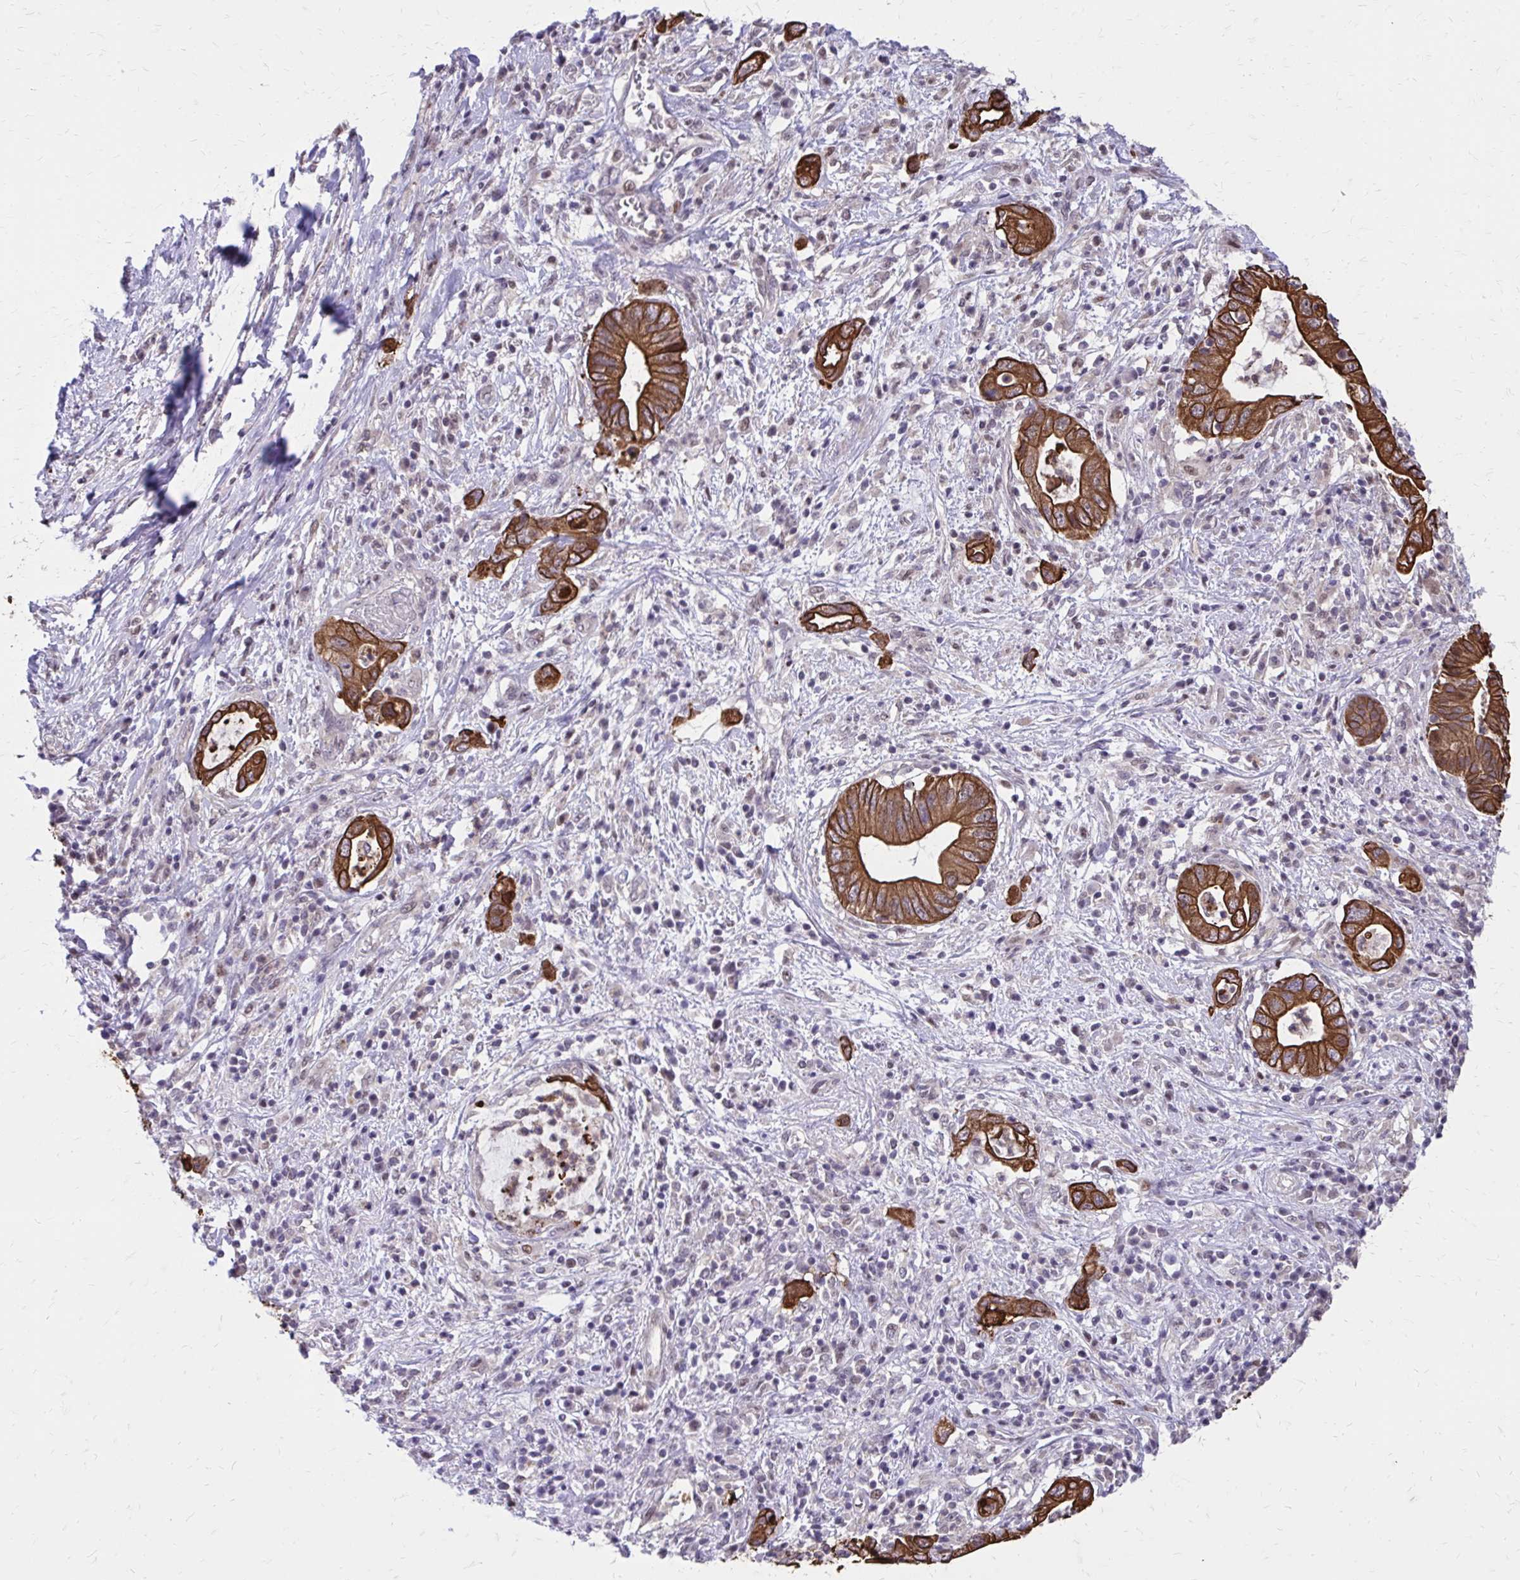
{"staining": {"intensity": "strong", "quantity": ">75%", "location": "cytoplasmic/membranous"}, "tissue": "pancreatic cancer", "cell_type": "Tumor cells", "image_type": "cancer", "snomed": [{"axis": "morphology", "description": "Adenocarcinoma, NOS"}, {"axis": "topography", "description": "Pancreas"}], "caption": "Human adenocarcinoma (pancreatic) stained with a brown dye reveals strong cytoplasmic/membranous positive staining in approximately >75% of tumor cells.", "gene": "ANKRD30B", "patient": {"sex": "female", "age": 72}}